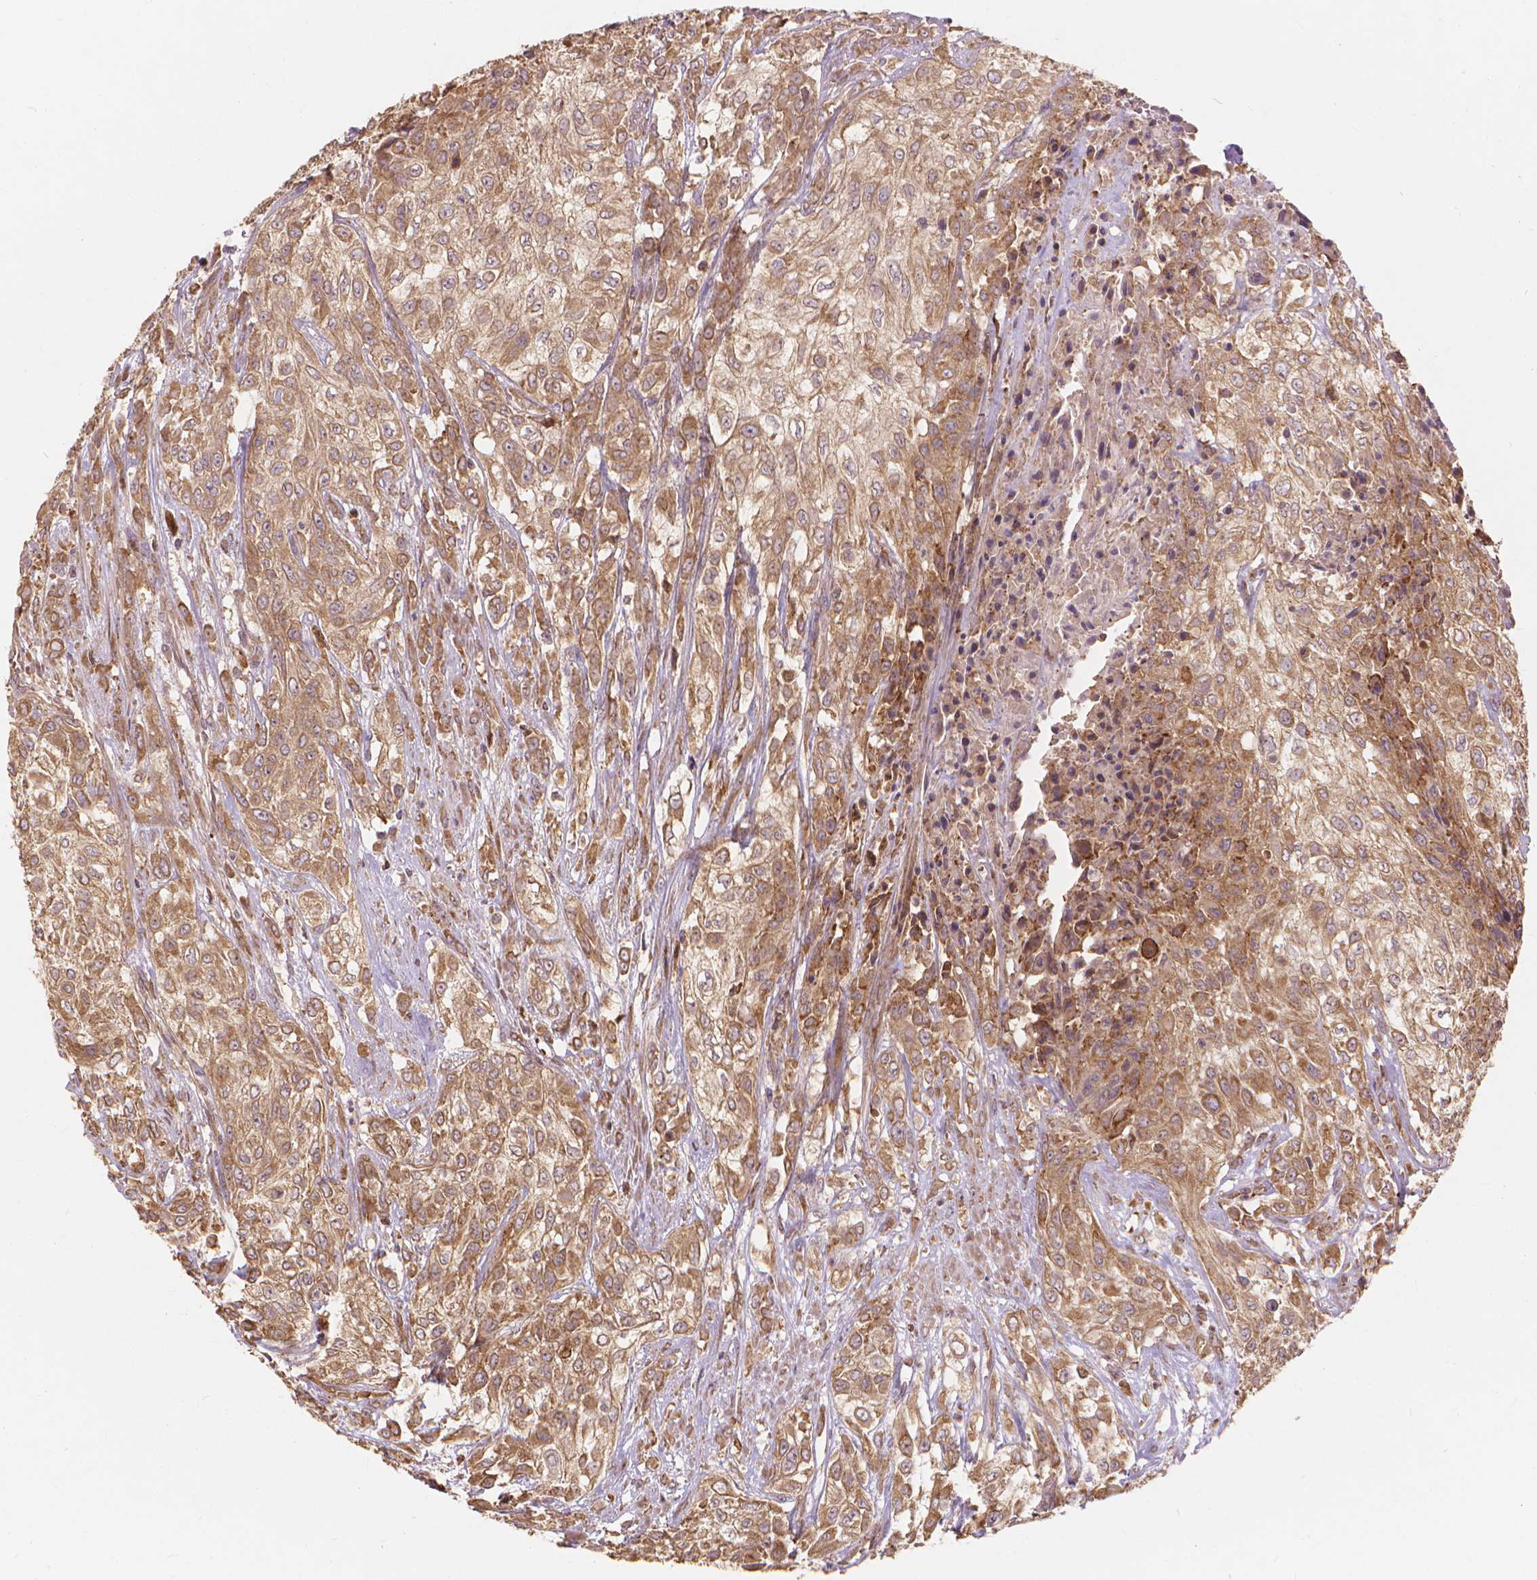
{"staining": {"intensity": "moderate", "quantity": ">75%", "location": "cytoplasmic/membranous"}, "tissue": "urothelial cancer", "cell_type": "Tumor cells", "image_type": "cancer", "snomed": [{"axis": "morphology", "description": "Urothelial carcinoma, High grade"}, {"axis": "topography", "description": "Urinary bladder"}], "caption": "DAB (3,3'-diaminobenzidine) immunohistochemical staining of human urothelial cancer displays moderate cytoplasmic/membranous protein positivity in approximately >75% of tumor cells. The staining was performed using DAB (3,3'-diaminobenzidine), with brown indicating positive protein expression. Nuclei are stained blue with hematoxylin.", "gene": "TAB2", "patient": {"sex": "male", "age": 57}}